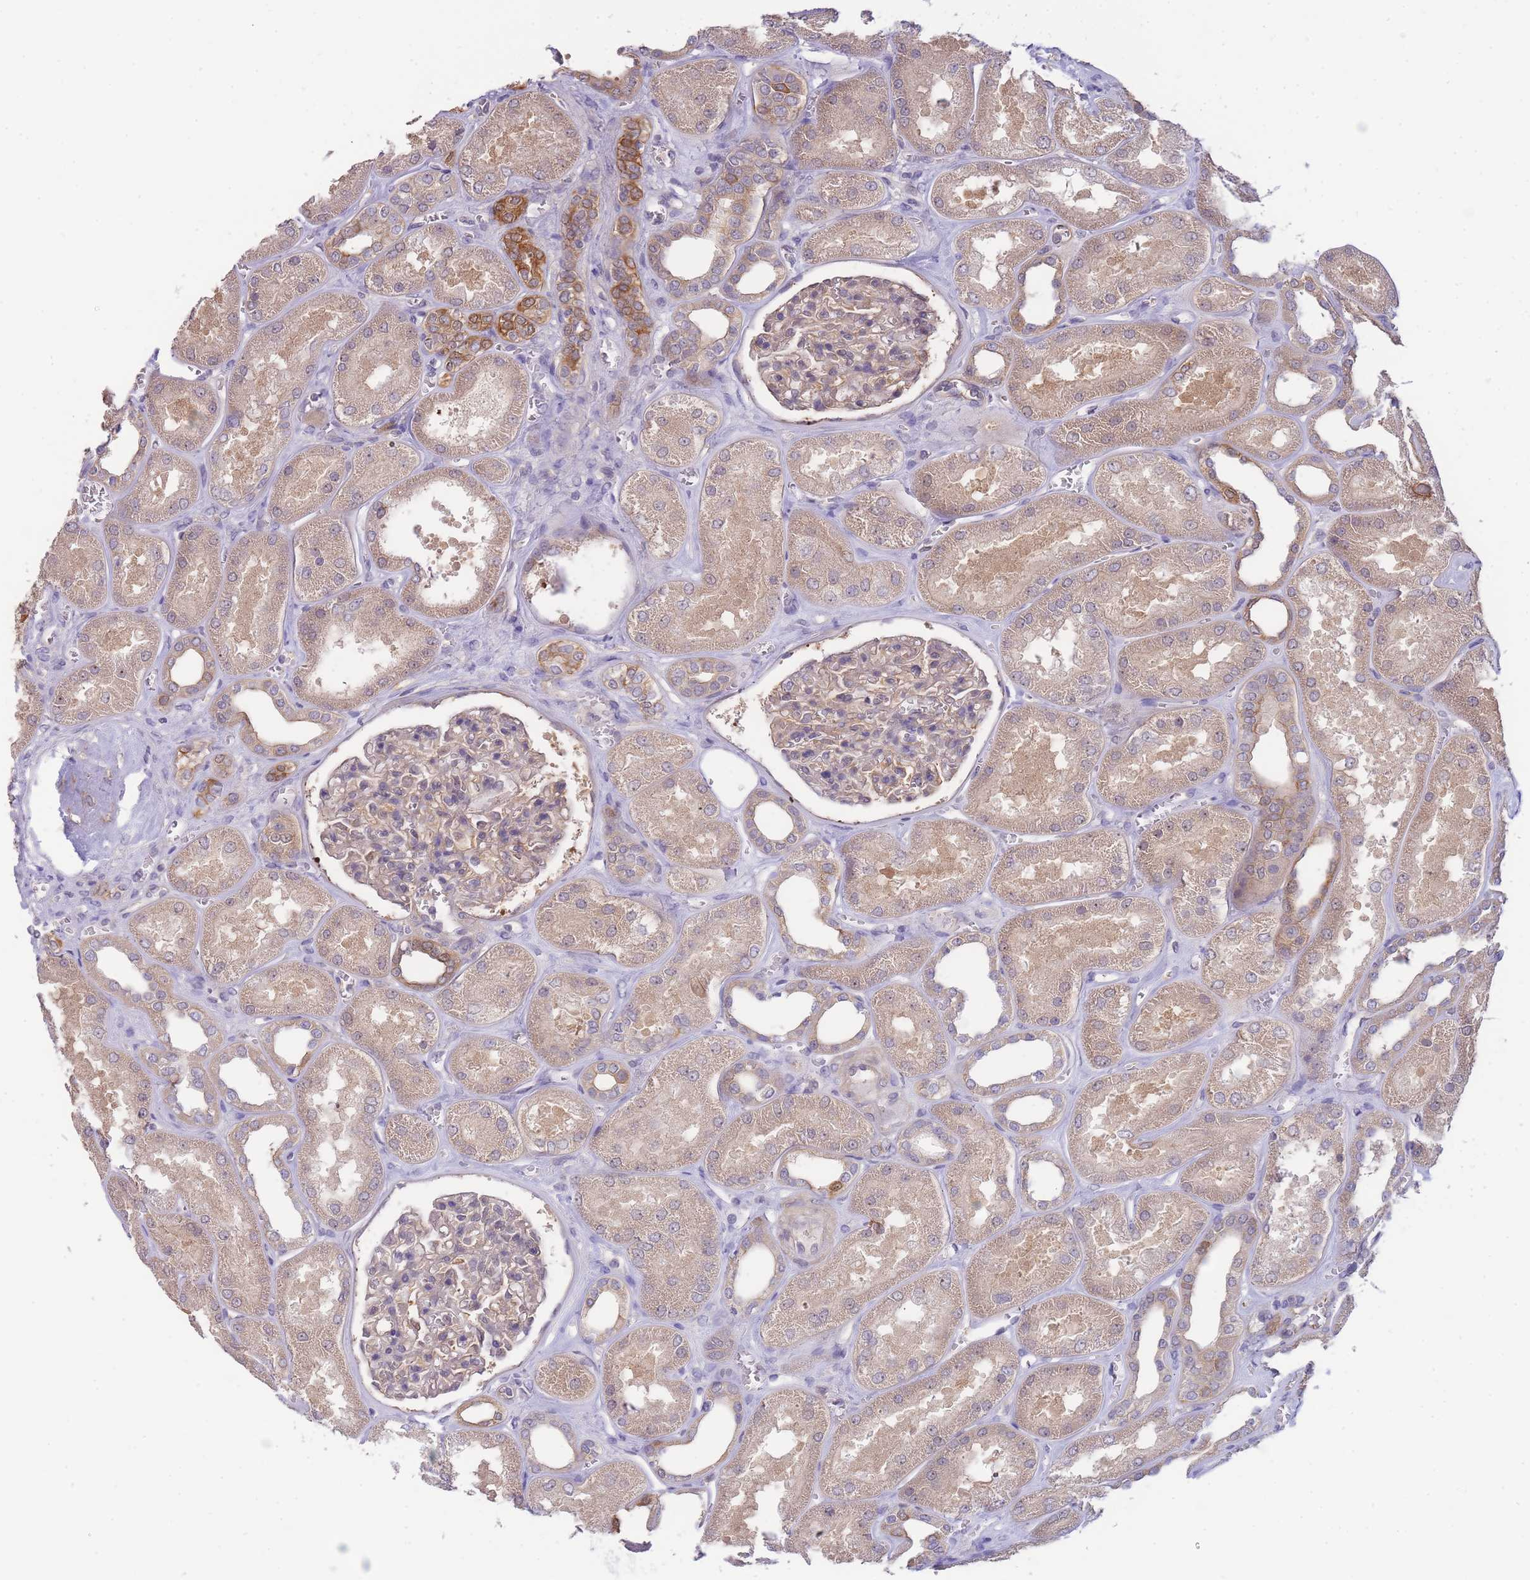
{"staining": {"intensity": "weak", "quantity": "<25%", "location": "cytoplasmic/membranous"}, "tissue": "kidney", "cell_type": "Cells in glomeruli", "image_type": "normal", "snomed": [{"axis": "morphology", "description": "Normal tissue, NOS"}, {"axis": "morphology", "description": "Adenocarcinoma, NOS"}, {"axis": "topography", "description": "Kidney"}], "caption": "Protein analysis of benign kidney demonstrates no significant positivity in cells in glomeruli.", "gene": "SMC6", "patient": {"sex": "female", "age": 68}}